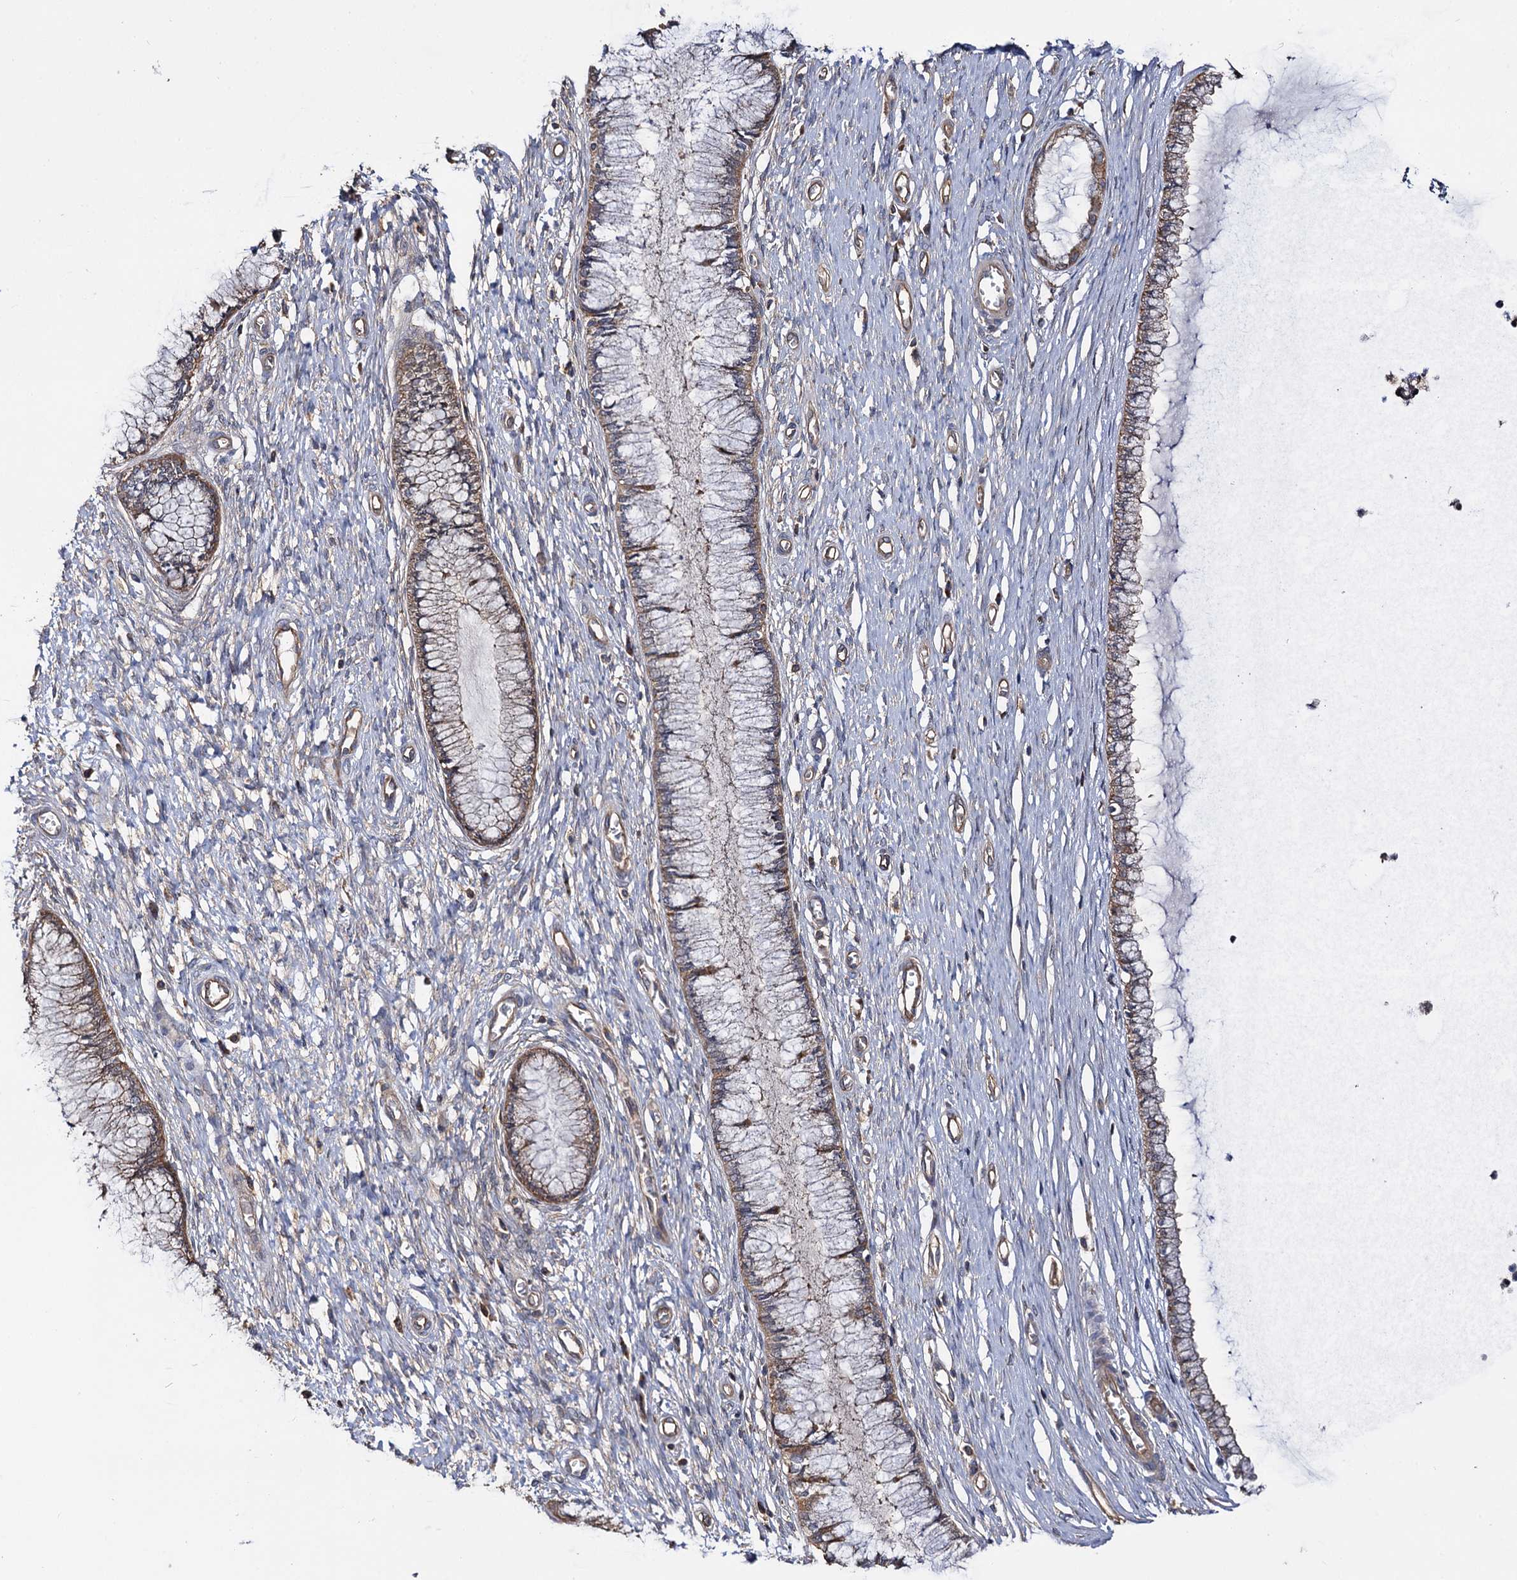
{"staining": {"intensity": "weak", "quantity": "25%-75%", "location": "cytoplasmic/membranous"}, "tissue": "cervix", "cell_type": "Glandular cells", "image_type": "normal", "snomed": [{"axis": "morphology", "description": "Normal tissue, NOS"}, {"axis": "topography", "description": "Cervix"}], "caption": "Immunohistochemistry (DAB) staining of benign human cervix reveals weak cytoplasmic/membranous protein staining in about 25%-75% of glandular cells.", "gene": "IDI1", "patient": {"sex": "female", "age": 55}}